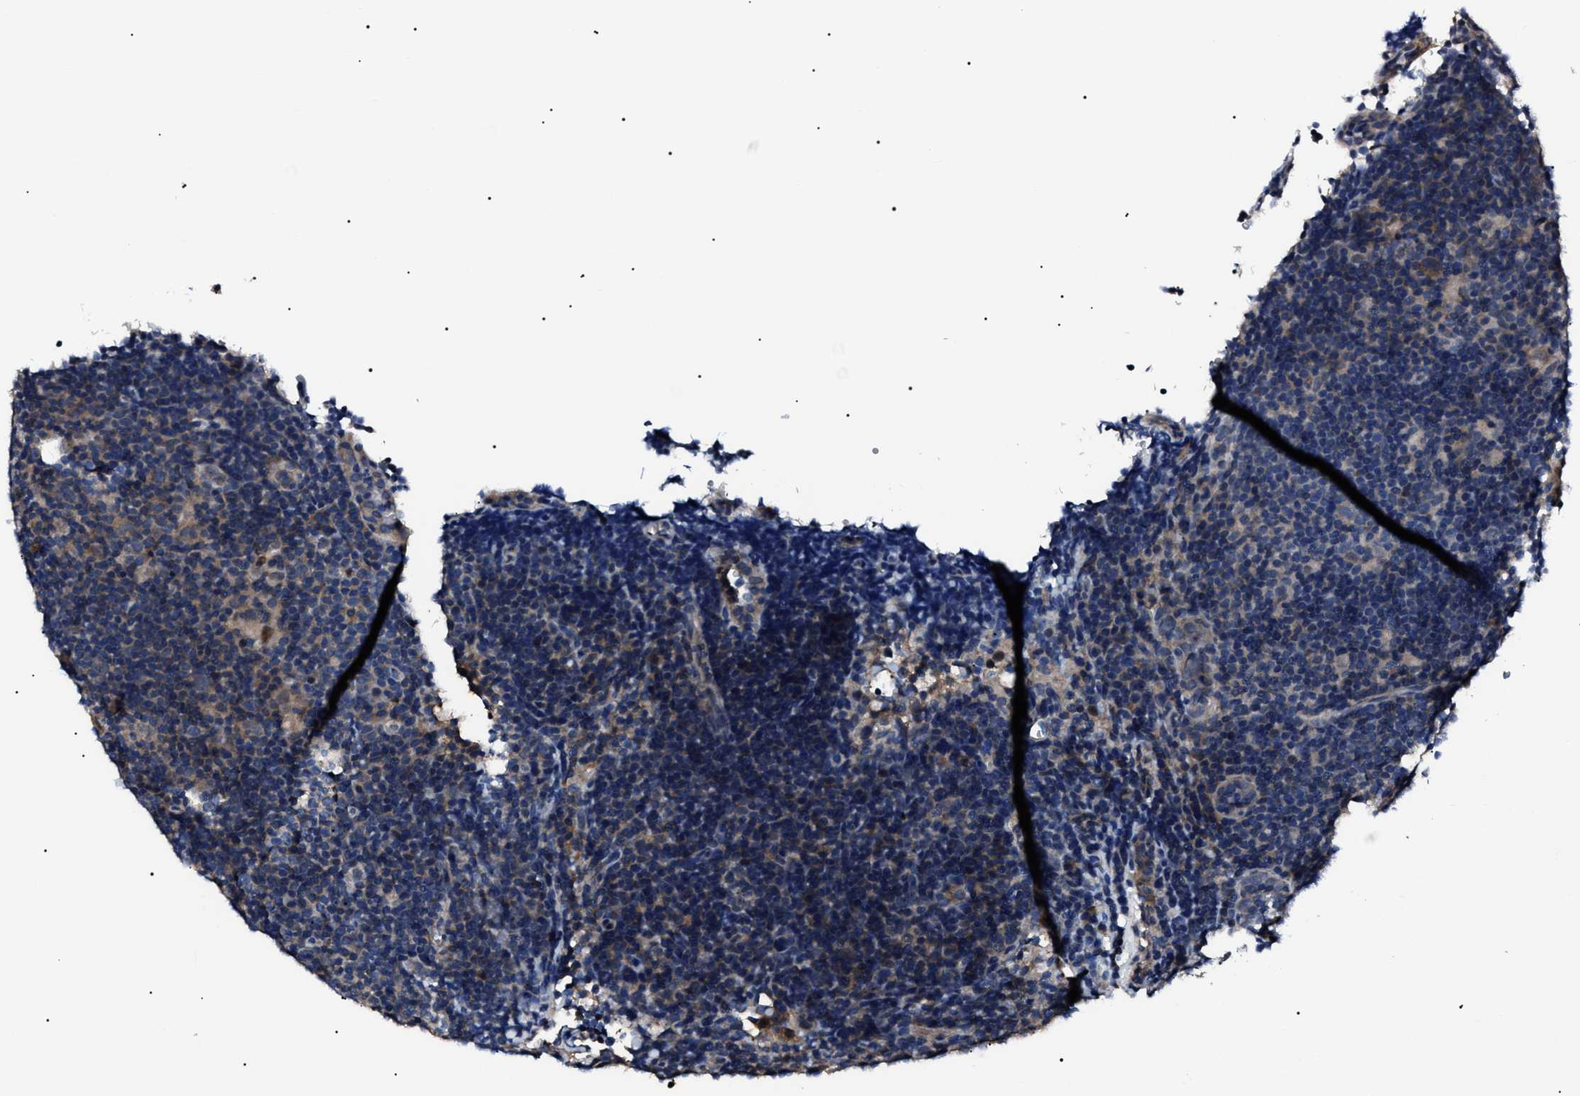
{"staining": {"intensity": "negative", "quantity": "none", "location": "none"}, "tissue": "lymphoma", "cell_type": "Tumor cells", "image_type": "cancer", "snomed": [{"axis": "morphology", "description": "Hodgkin's disease, NOS"}, {"axis": "topography", "description": "Lymph node"}], "caption": "Immunohistochemical staining of human lymphoma demonstrates no significant expression in tumor cells.", "gene": "IFT81", "patient": {"sex": "female", "age": 57}}